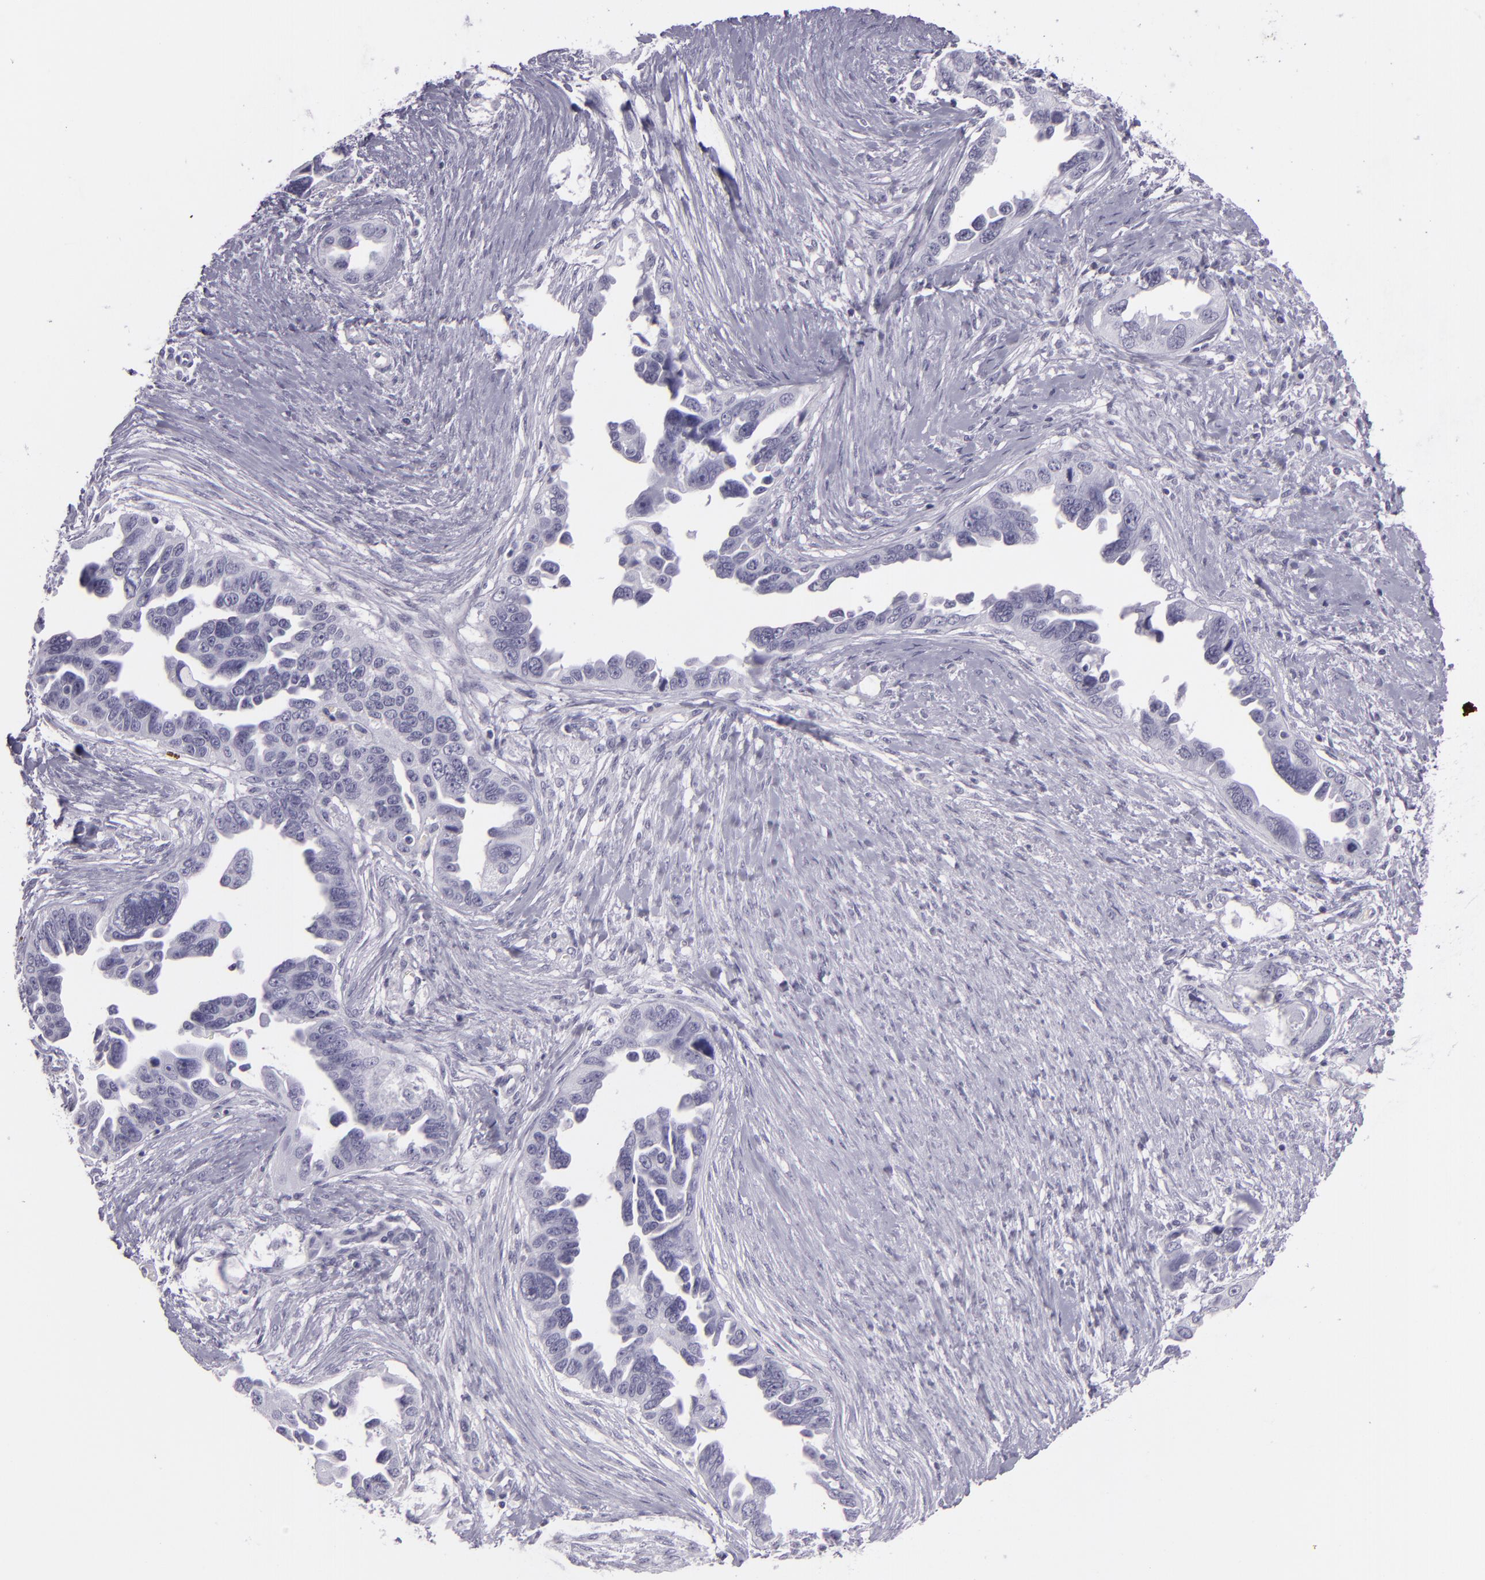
{"staining": {"intensity": "negative", "quantity": "none", "location": "none"}, "tissue": "ovarian cancer", "cell_type": "Tumor cells", "image_type": "cancer", "snomed": [{"axis": "morphology", "description": "Cystadenocarcinoma, serous, NOS"}, {"axis": "topography", "description": "Ovary"}], "caption": "Immunohistochemistry (IHC) of human ovarian cancer demonstrates no staining in tumor cells. (Stains: DAB immunohistochemistry with hematoxylin counter stain, Microscopy: brightfield microscopy at high magnification).", "gene": "MCM3", "patient": {"sex": "female", "age": 63}}